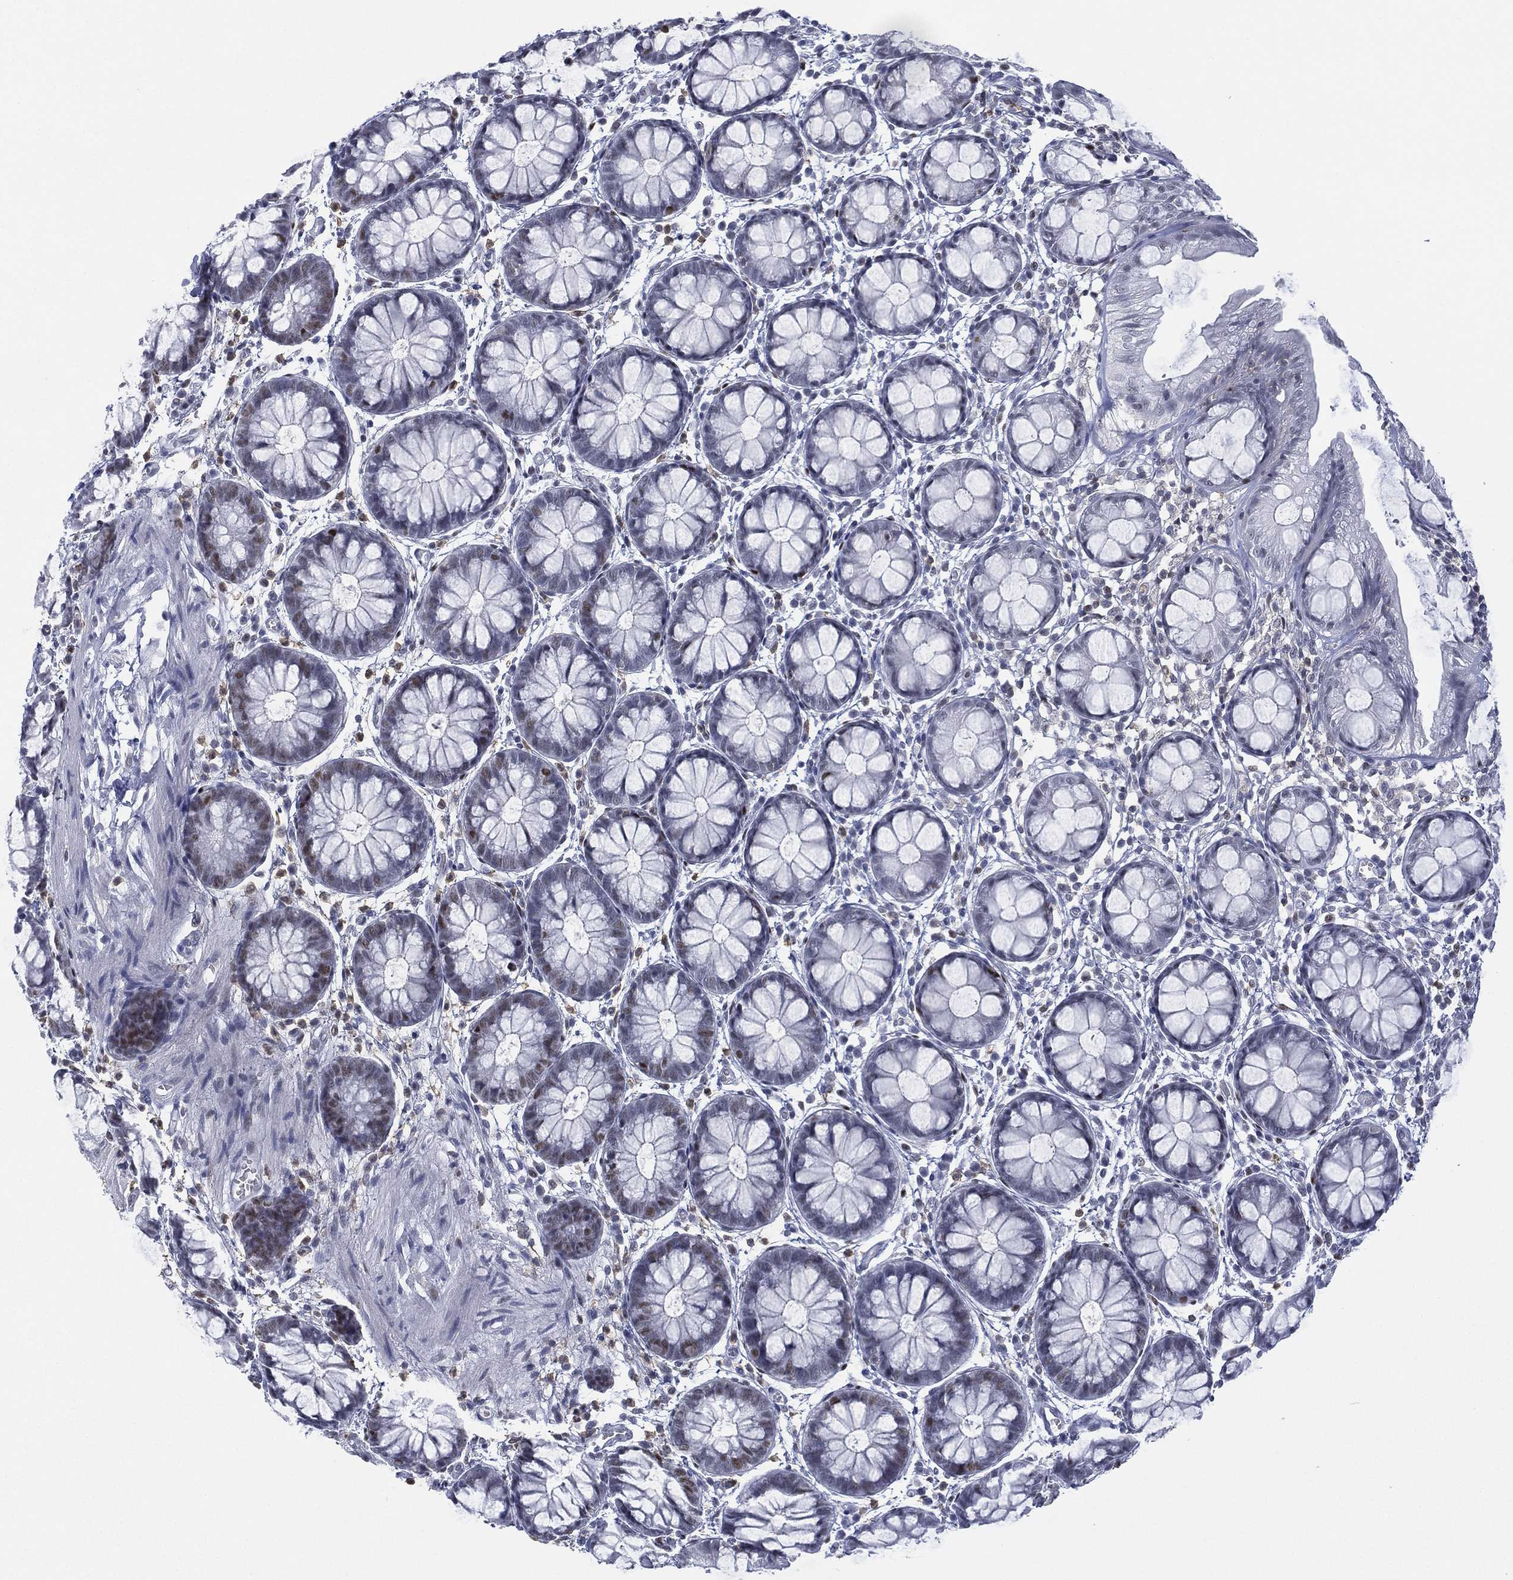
{"staining": {"intensity": "moderate", "quantity": "<25%", "location": "nuclear"}, "tissue": "rectum", "cell_type": "Glandular cells", "image_type": "normal", "snomed": [{"axis": "morphology", "description": "Normal tissue, NOS"}, {"axis": "topography", "description": "Rectum"}], "caption": "Immunohistochemical staining of benign rectum reveals low levels of moderate nuclear staining in approximately <25% of glandular cells.", "gene": "ZNF711", "patient": {"sex": "male", "age": 57}}